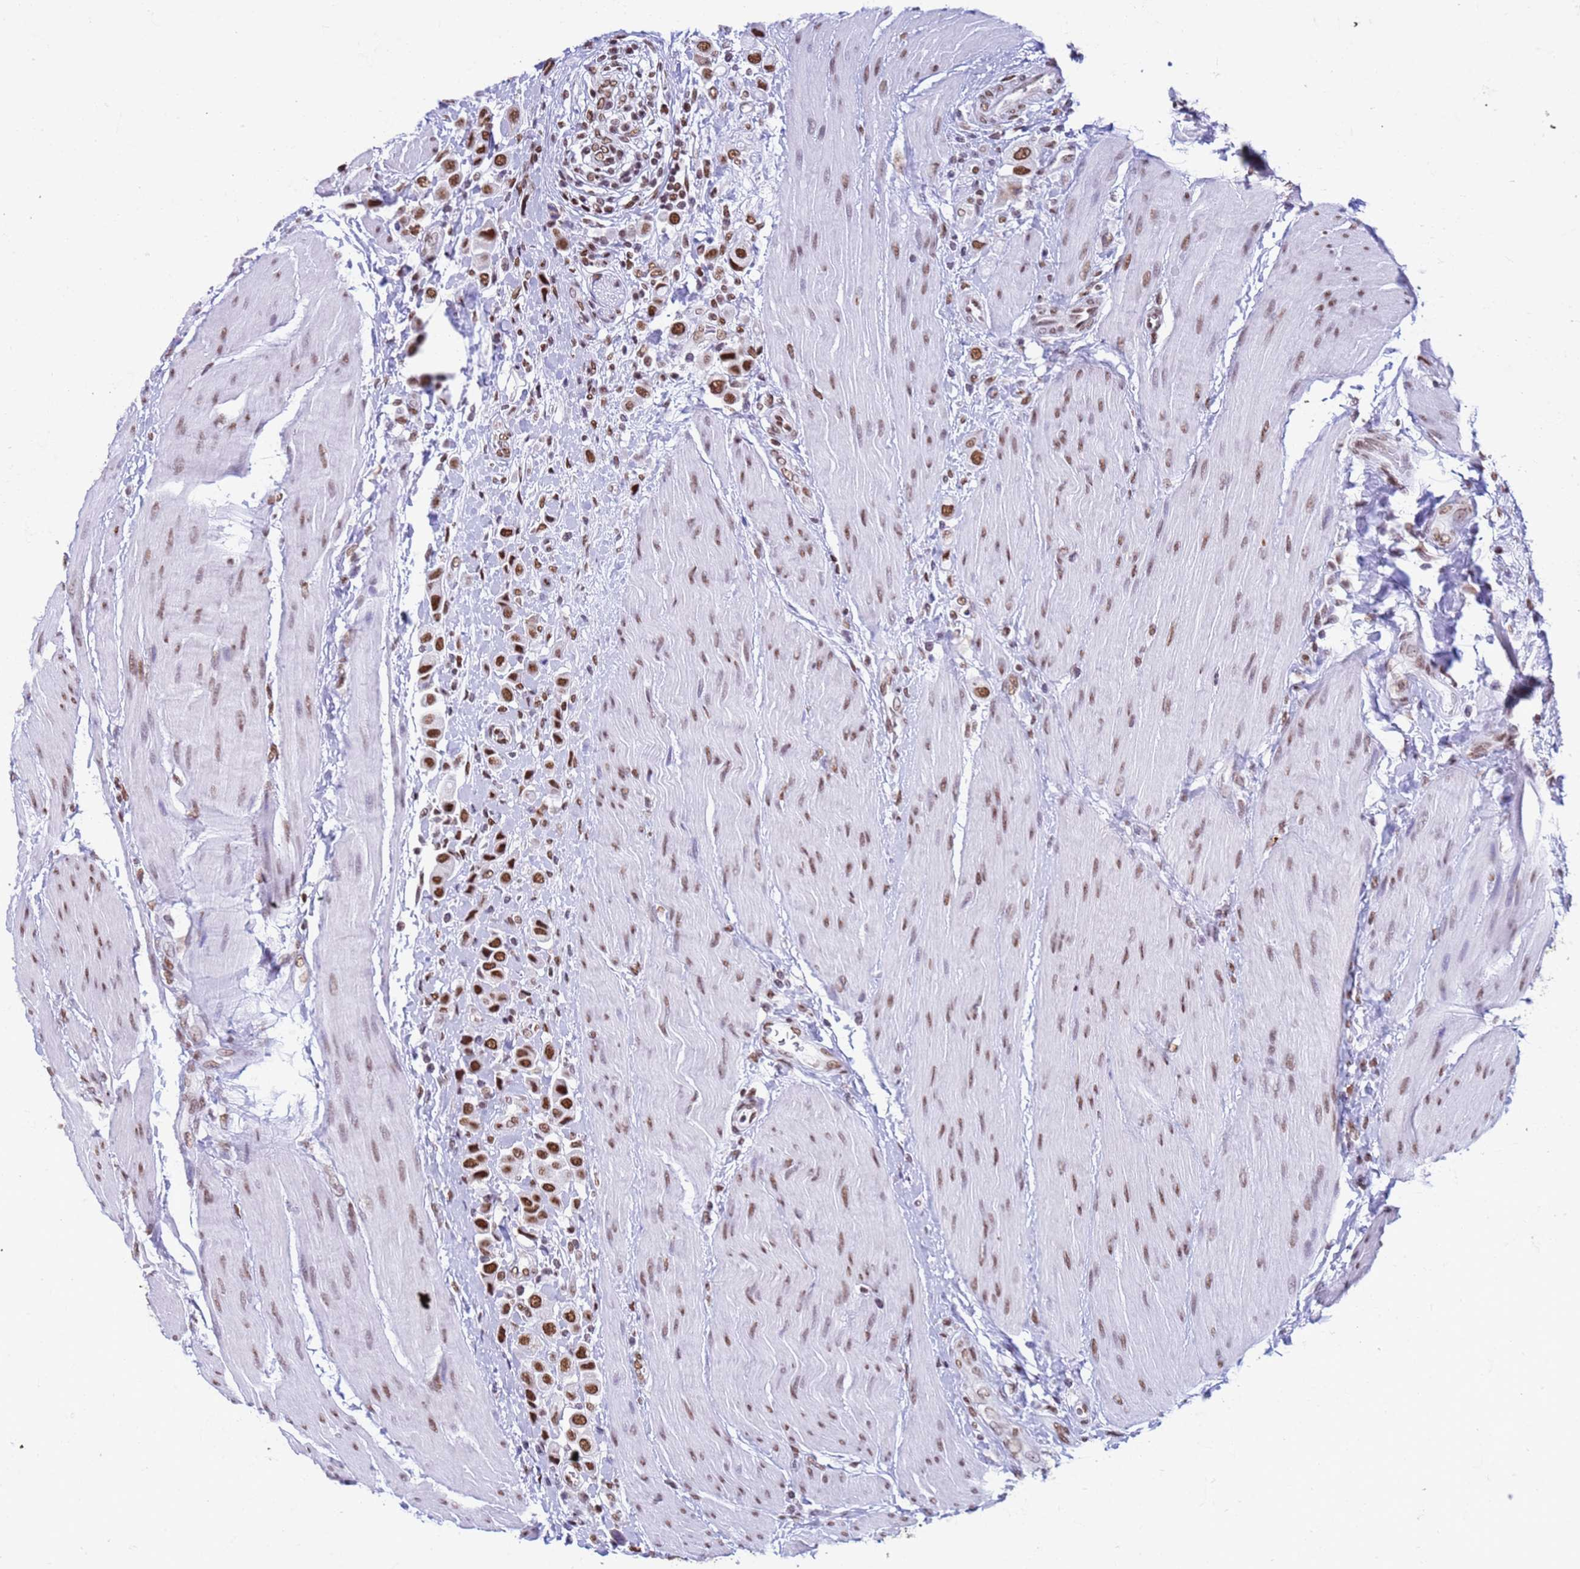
{"staining": {"intensity": "strong", "quantity": ">75%", "location": "nuclear"}, "tissue": "urothelial cancer", "cell_type": "Tumor cells", "image_type": "cancer", "snomed": [{"axis": "morphology", "description": "Urothelial carcinoma, High grade"}, {"axis": "topography", "description": "Urinary bladder"}], "caption": "IHC (DAB) staining of urothelial cancer demonstrates strong nuclear protein positivity in approximately >75% of tumor cells.", "gene": "FAM170B", "patient": {"sex": "male", "age": 50}}